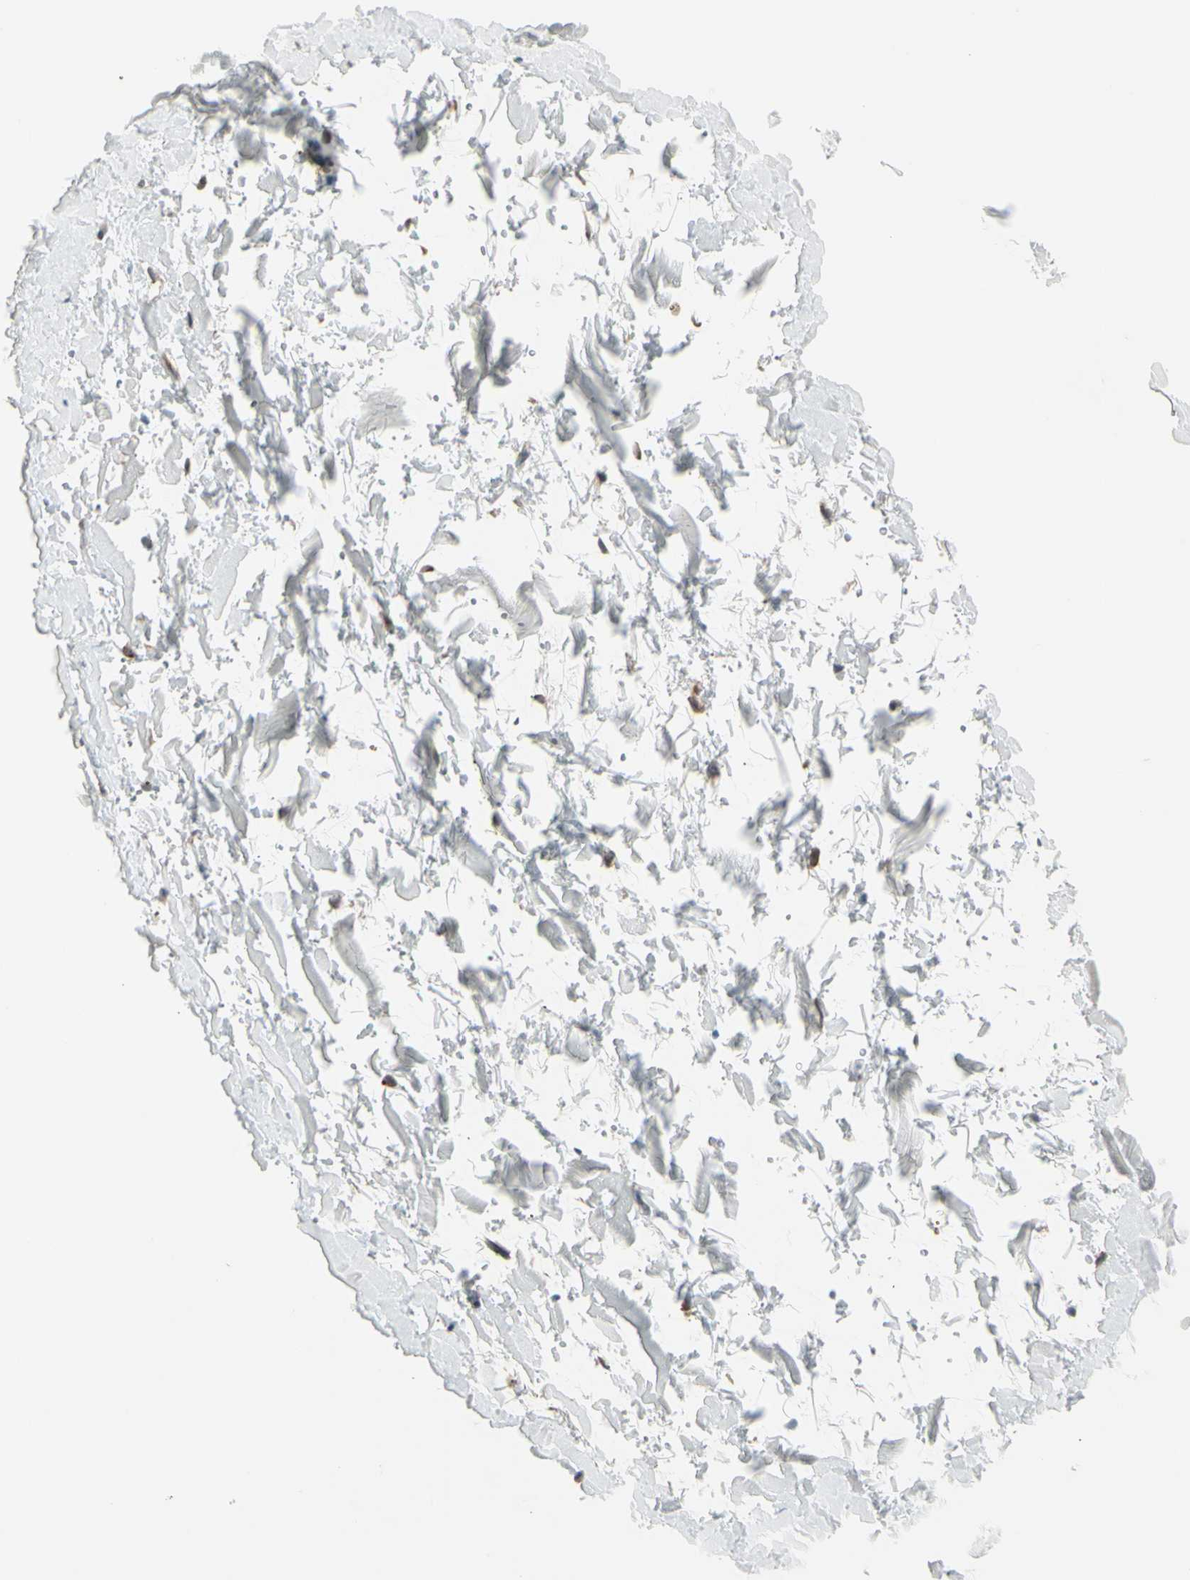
{"staining": {"intensity": "moderate", "quantity": "25%-75%", "location": "cytoplasmic/membranous"}, "tissue": "adipose tissue", "cell_type": "Adipocytes", "image_type": "normal", "snomed": [{"axis": "morphology", "description": "Normal tissue, NOS"}, {"axis": "topography", "description": "Soft tissue"}], "caption": "A medium amount of moderate cytoplasmic/membranous staining is appreciated in approximately 25%-75% of adipocytes in normal adipose tissue.", "gene": "NAXD", "patient": {"sex": "male", "age": 72}}